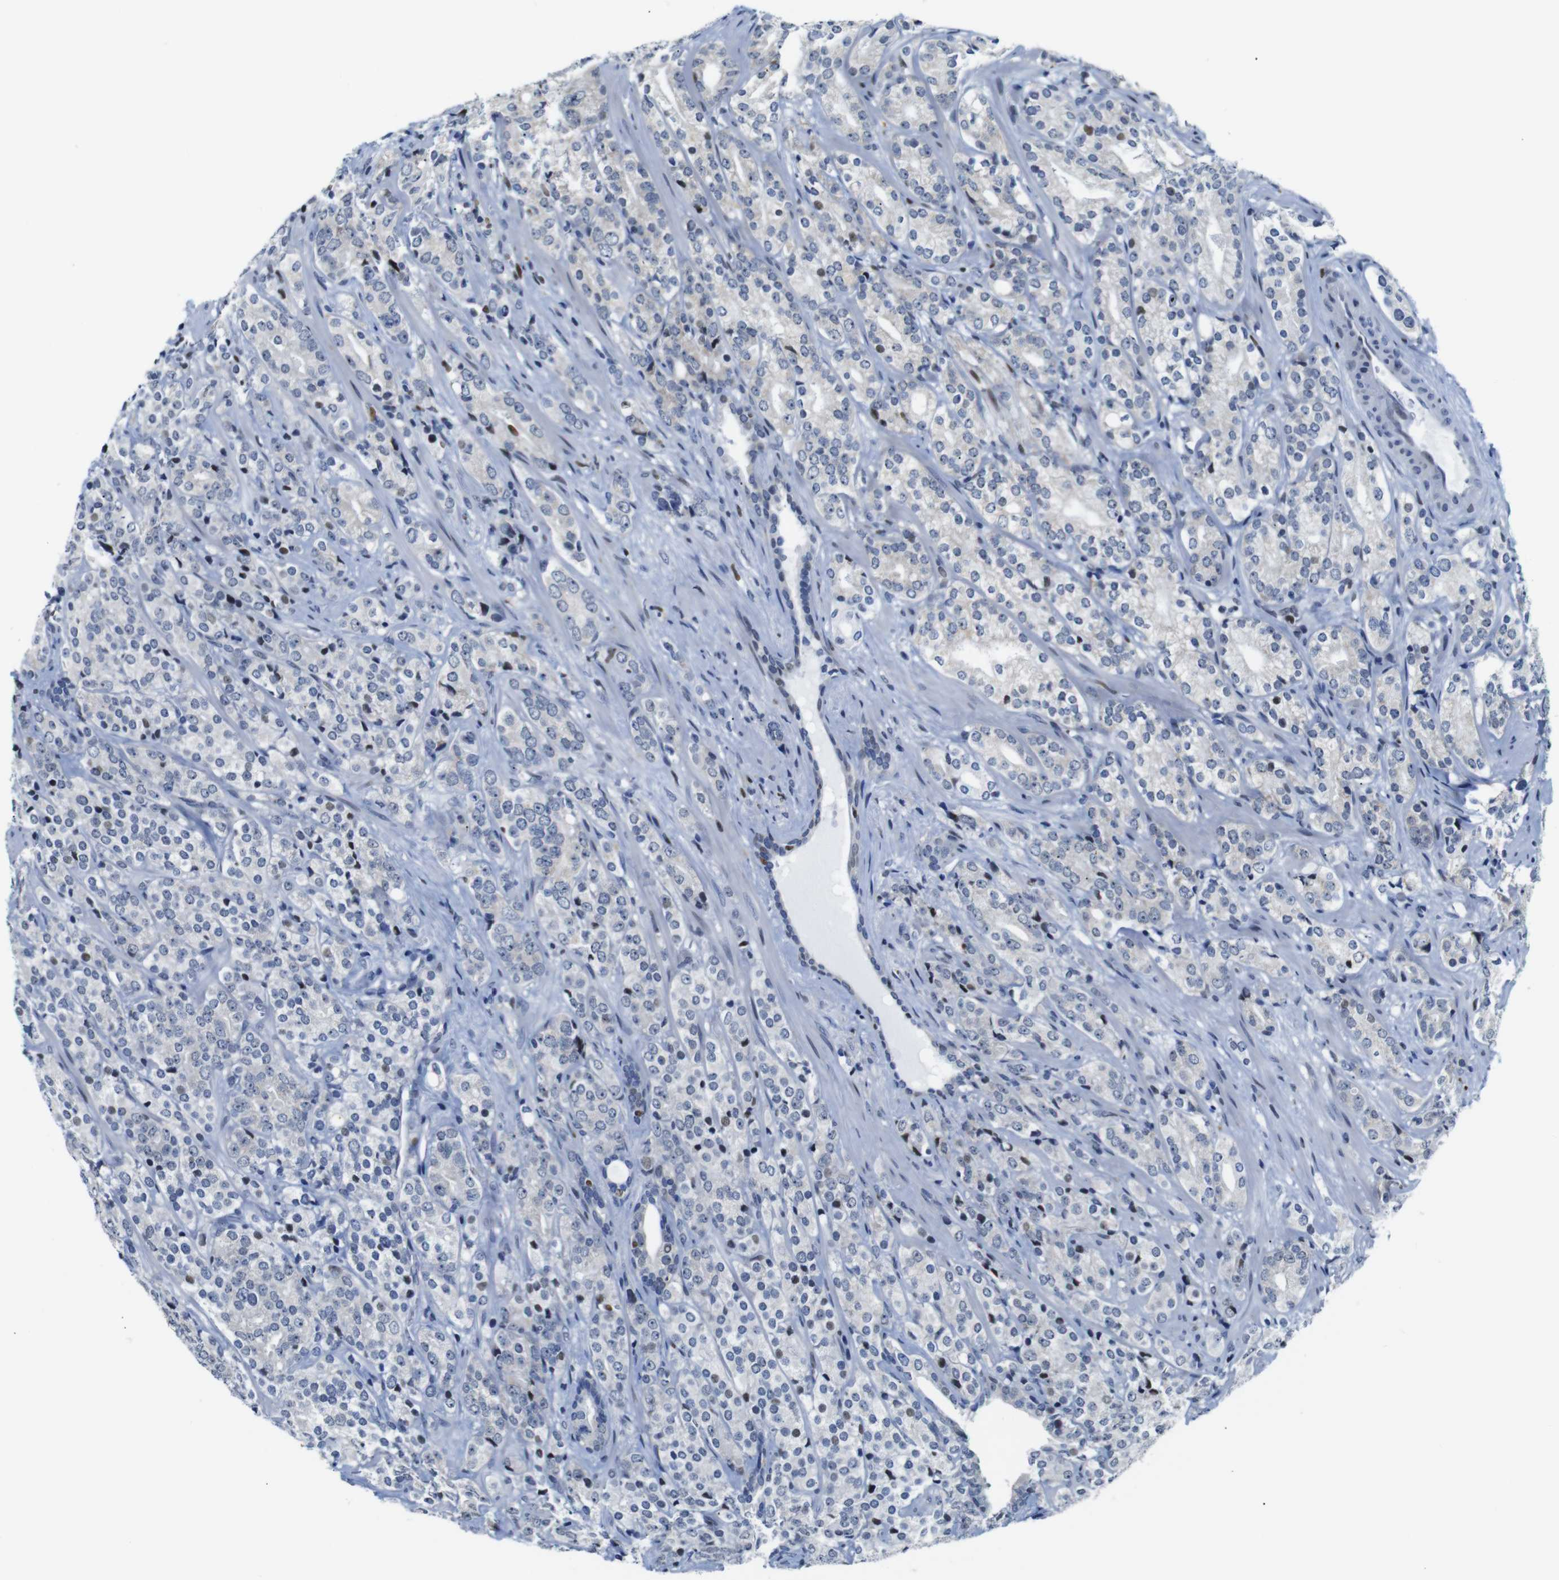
{"staining": {"intensity": "moderate", "quantity": "<25%", "location": "nuclear"}, "tissue": "prostate cancer", "cell_type": "Tumor cells", "image_type": "cancer", "snomed": [{"axis": "morphology", "description": "Adenocarcinoma, High grade"}, {"axis": "topography", "description": "Prostate"}], "caption": "Immunohistochemistry (IHC) (DAB) staining of human prostate cancer reveals moderate nuclear protein expression in about <25% of tumor cells.", "gene": "GATA6", "patient": {"sex": "male", "age": 71}}